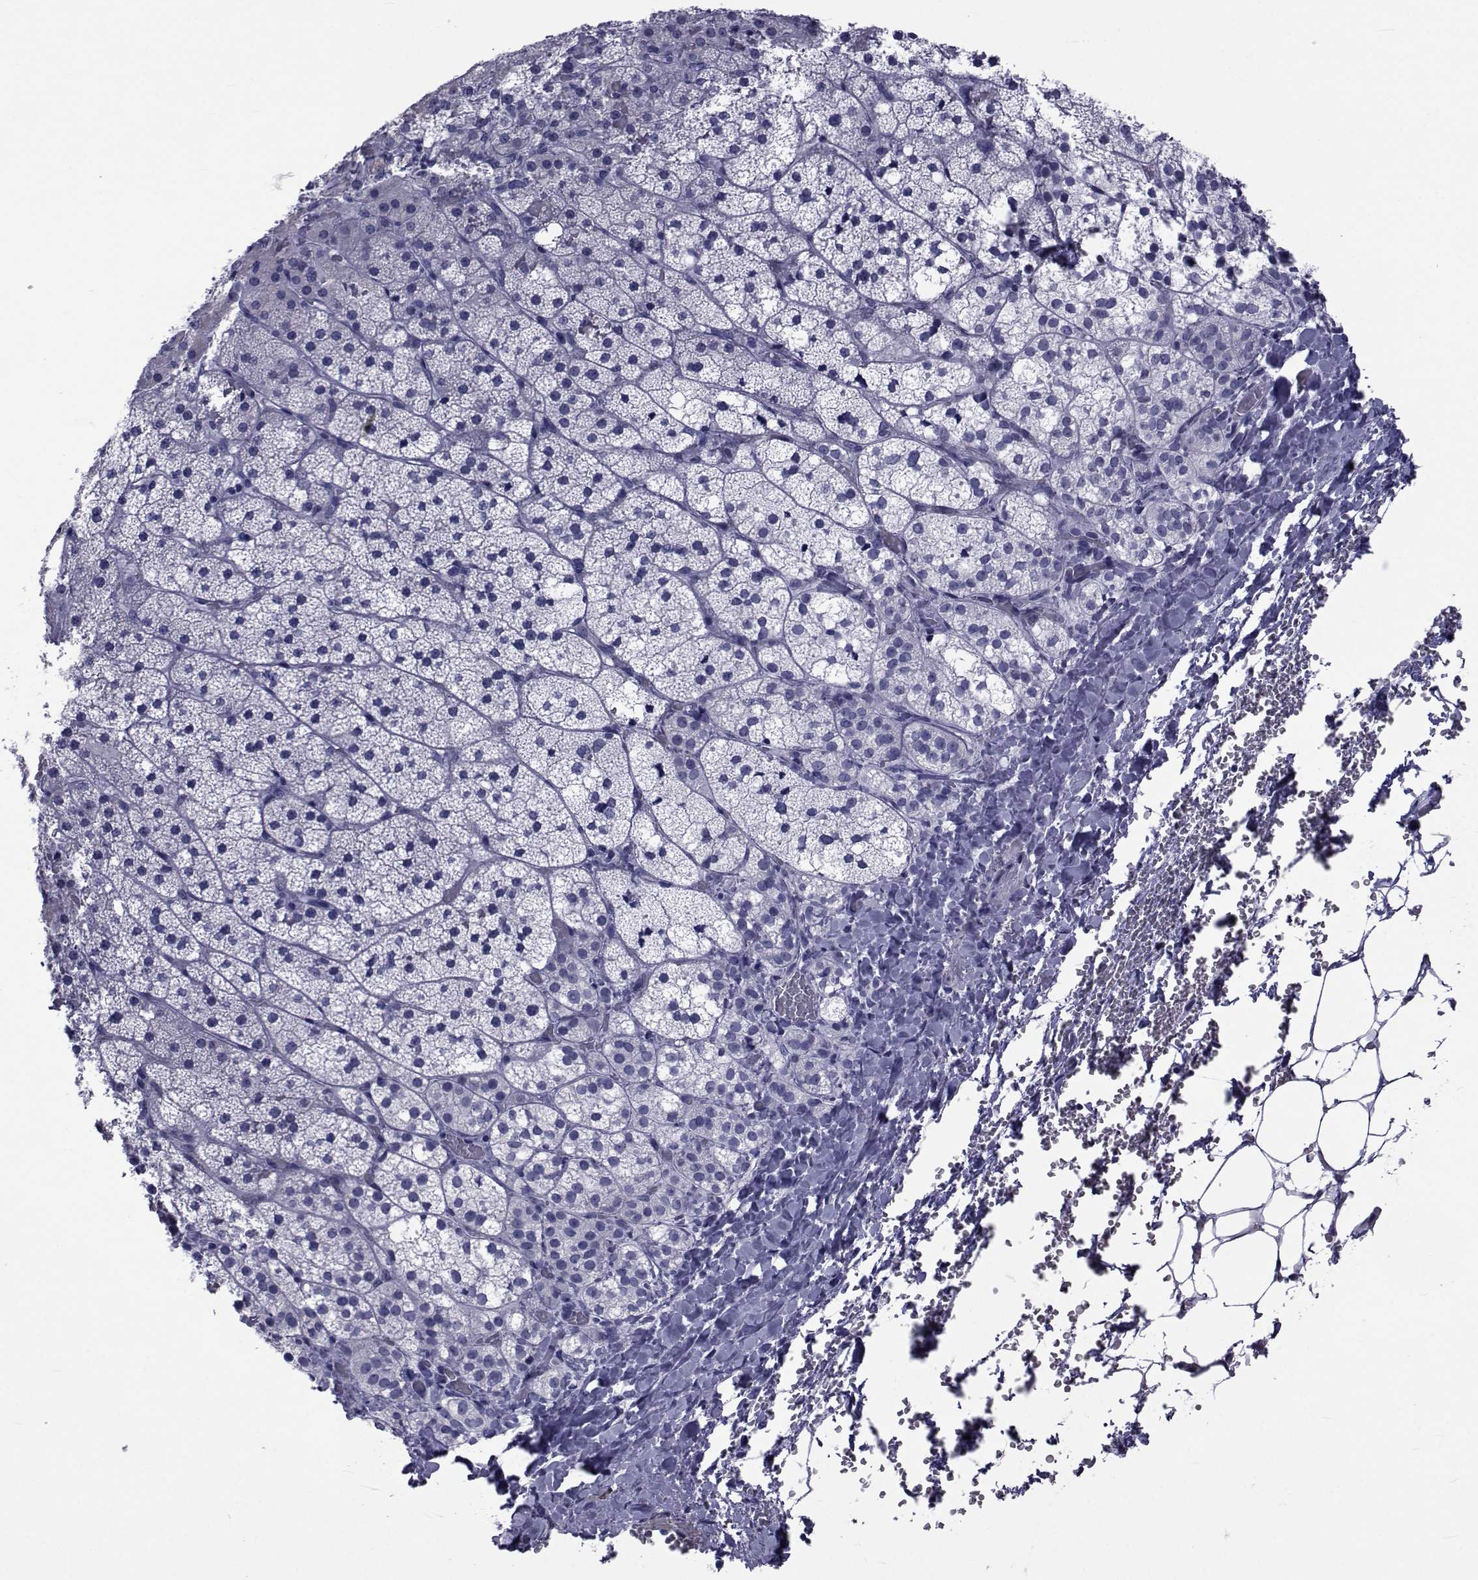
{"staining": {"intensity": "negative", "quantity": "none", "location": "none"}, "tissue": "adrenal gland", "cell_type": "Glandular cells", "image_type": "normal", "snomed": [{"axis": "morphology", "description": "Normal tissue, NOS"}, {"axis": "topography", "description": "Adrenal gland"}], "caption": "This is a image of IHC staining of unremarkable adrenal gland, which shows no positivity in glandular cells. (Brightfield microscopy of DAB immunohistochemistry (IHC) at high magnification).", "gene": "GKAP1", "patient": {"sex": "male", "age": 53}}